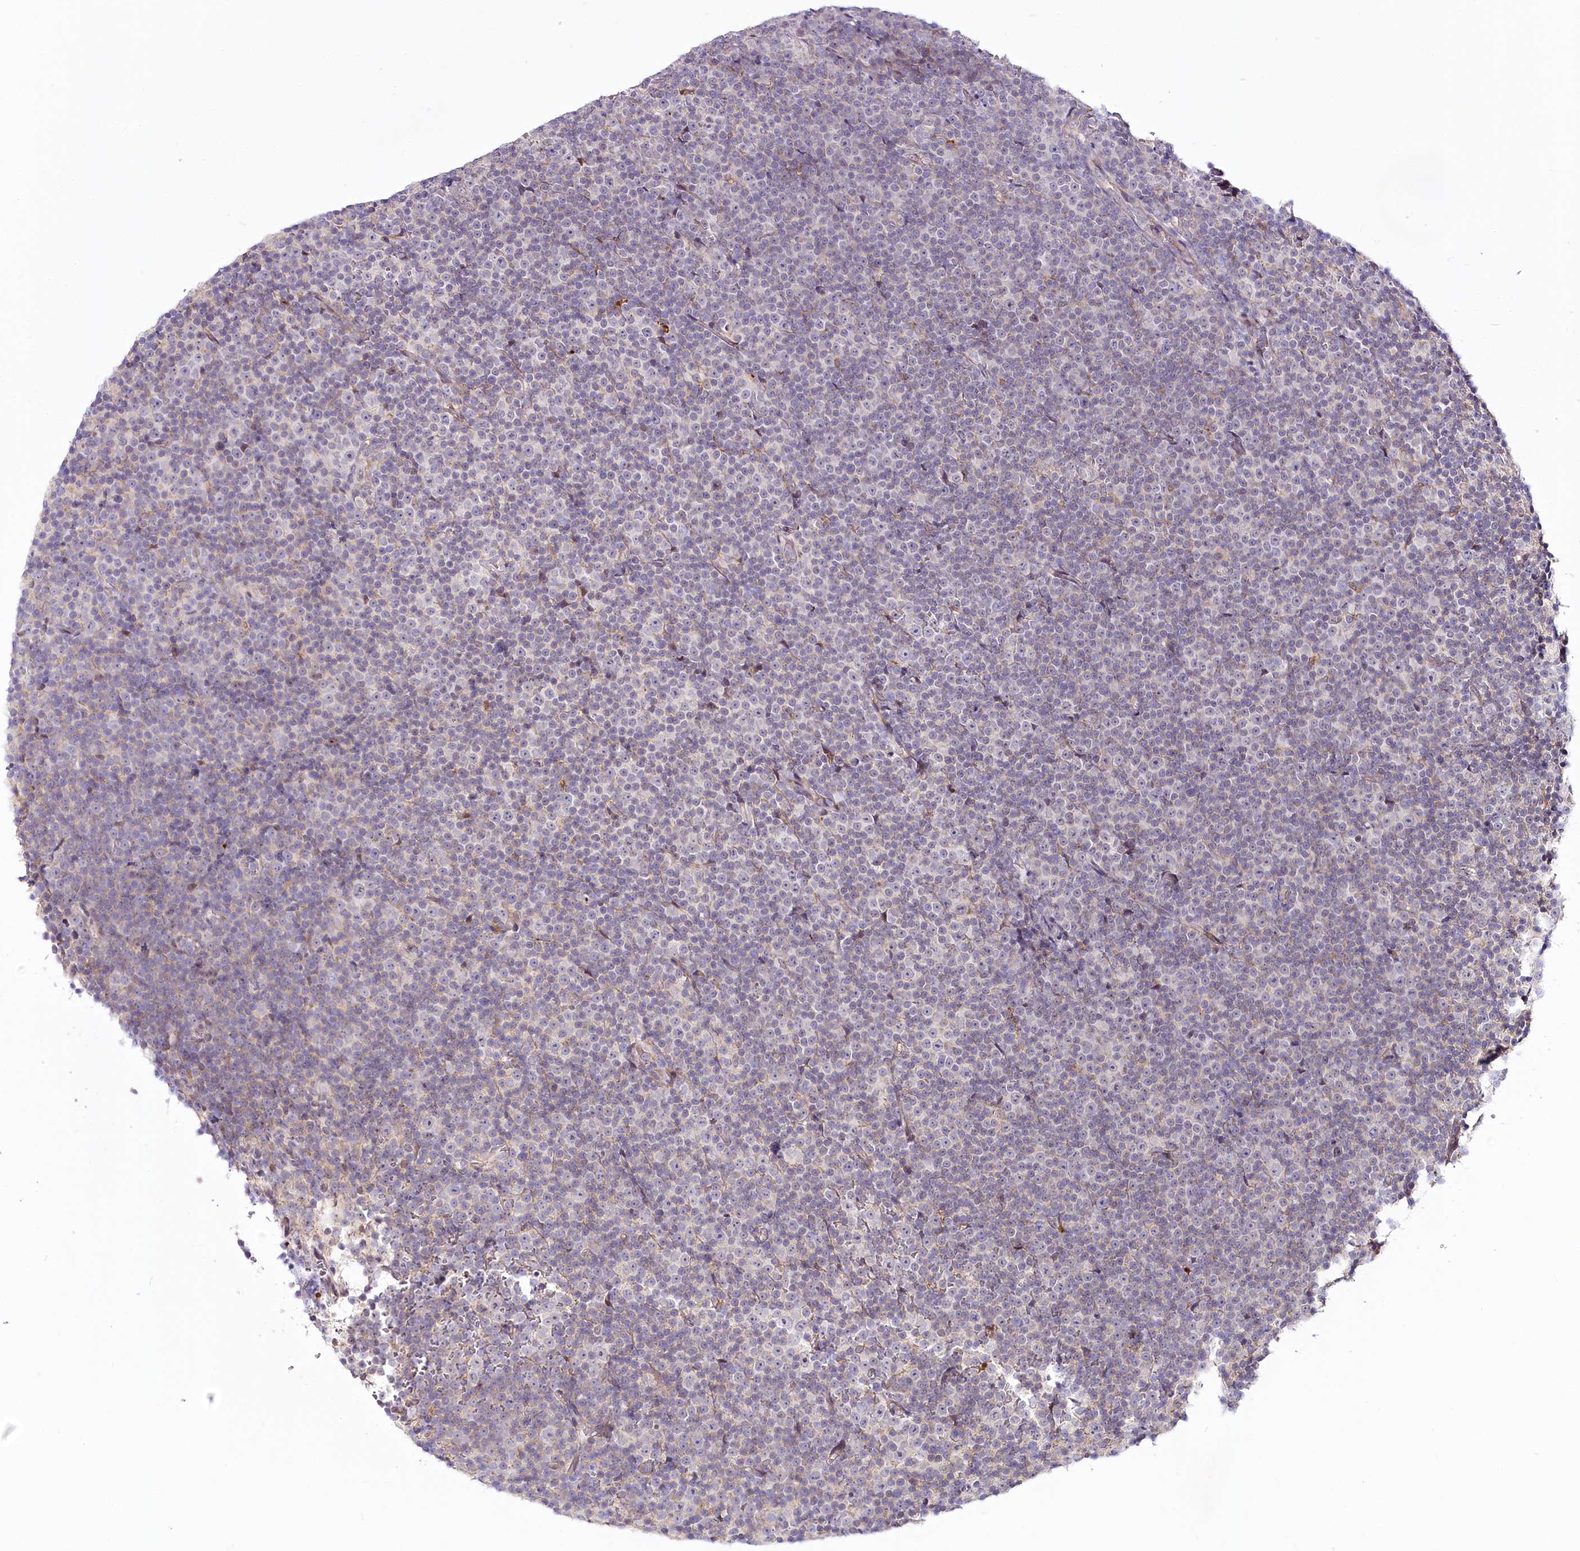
{"staining": {"intensity": "negative", "quantity": "none", "location": "none"}, "tissue": "lymphoma", "cell_type": "Tumor cells", "image_type": "cancer", "snomed": [{"axis": "morphology", "description": "Malignant lymphoma, non-Hodgkin's type, Low grade"}, {"axis": "topography", "description": "Lymph node"}], "caption": "DAB (3,3'-diaminobenzidine) immunohistochemical staining of lymphoma displays no significant staining in tumor cells.", "gene": "VWA5A", "patient": {"sex": "female", "age": 67}}